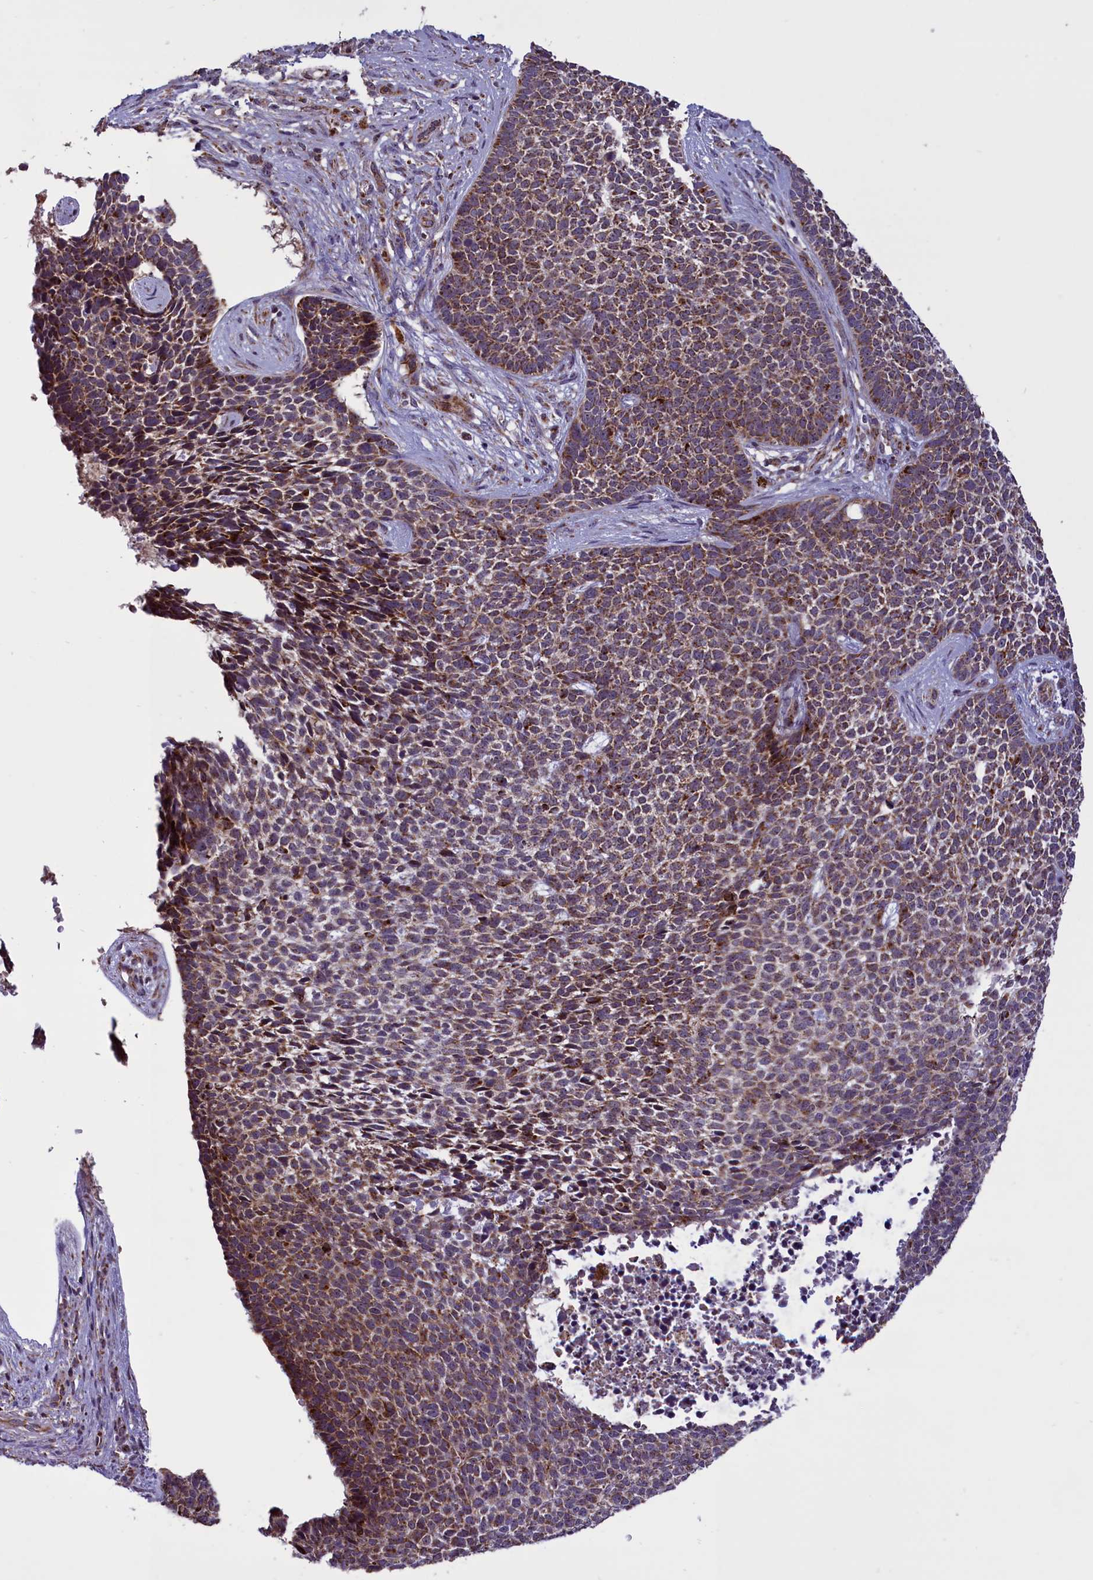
{"staining": {"intensity": "moderate", "quantity": "25%-75%", "location": "cytoplasmic/membranous"}, "tissue": "skin cancer", "cell_type": "Tumor cells", "image_type": "cancer", "snomed": [{"axis": "morphology", "description": "Basal cell carcinoma"}, {"axis": "topography", "description": "Skin"}], "caption": "Immunohistochemistry (IHC) micrograph of skin cancer (basal cell carcinoma) stained for a protein (brown), which shows medium levels of moderate cytoplasmic/membranous positivity in about 25%-75% of tumor cells.", "gene": "NDUFS5", "patient": {"sex": "female", "age": 84}}